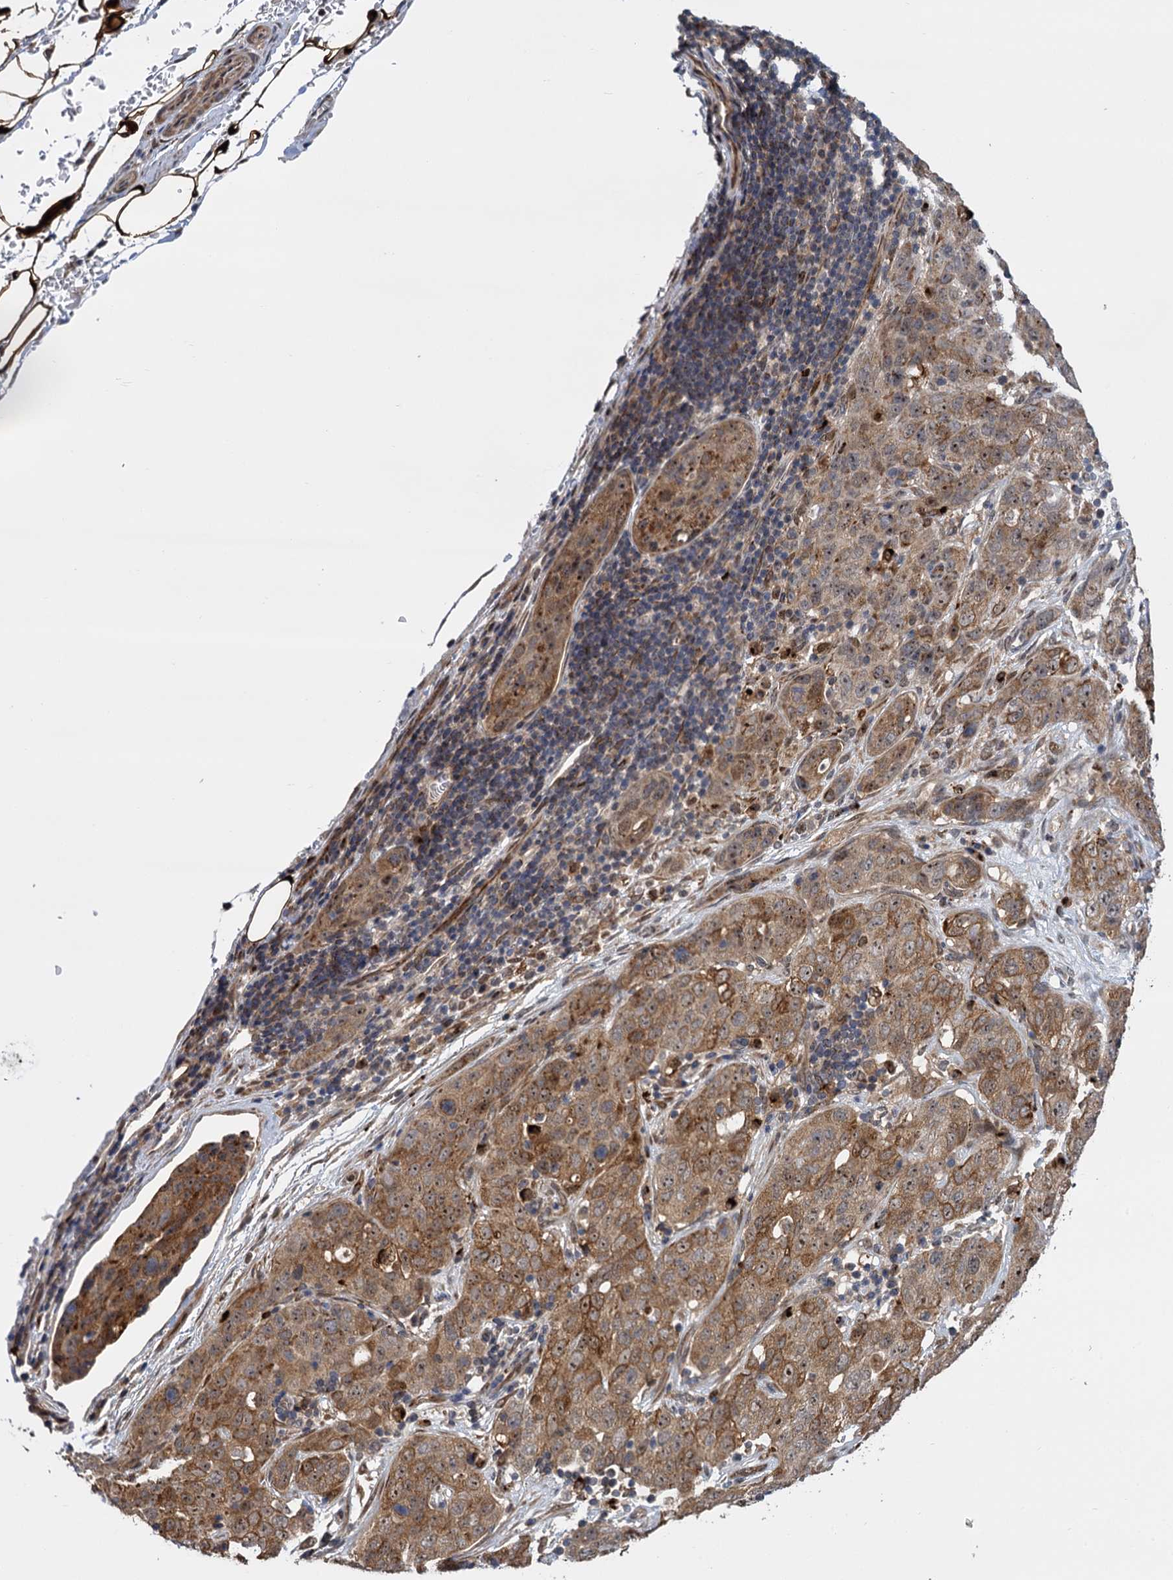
{"staining": {"intensity": "moderate", "quantity": ">75%", "location": "cytoplasmic/membranous,nuclear"}, "tissue": "stomach cancer", "cell_type": "Tumor cells", "image_type": "cancer", "snomed": [{"axis": "morphology", "description": "Normal tissue, NOS"}, {"axis": "morphology", "description": "Adenocarcinoma, NOS"}, {"axis": "topography", "description": "Lymph node"}, {"axis": "topography", "description": "Stomach"}], "caption": "Adenocarcinoma (stomach) stained for a protein (brown) shows moderate cytoplasmic/membranous and nuclear positive positivity in about >75% of tumor cells.", "gene": "GAL3ST4", "patient": {"sex": "male", "age": 48}}